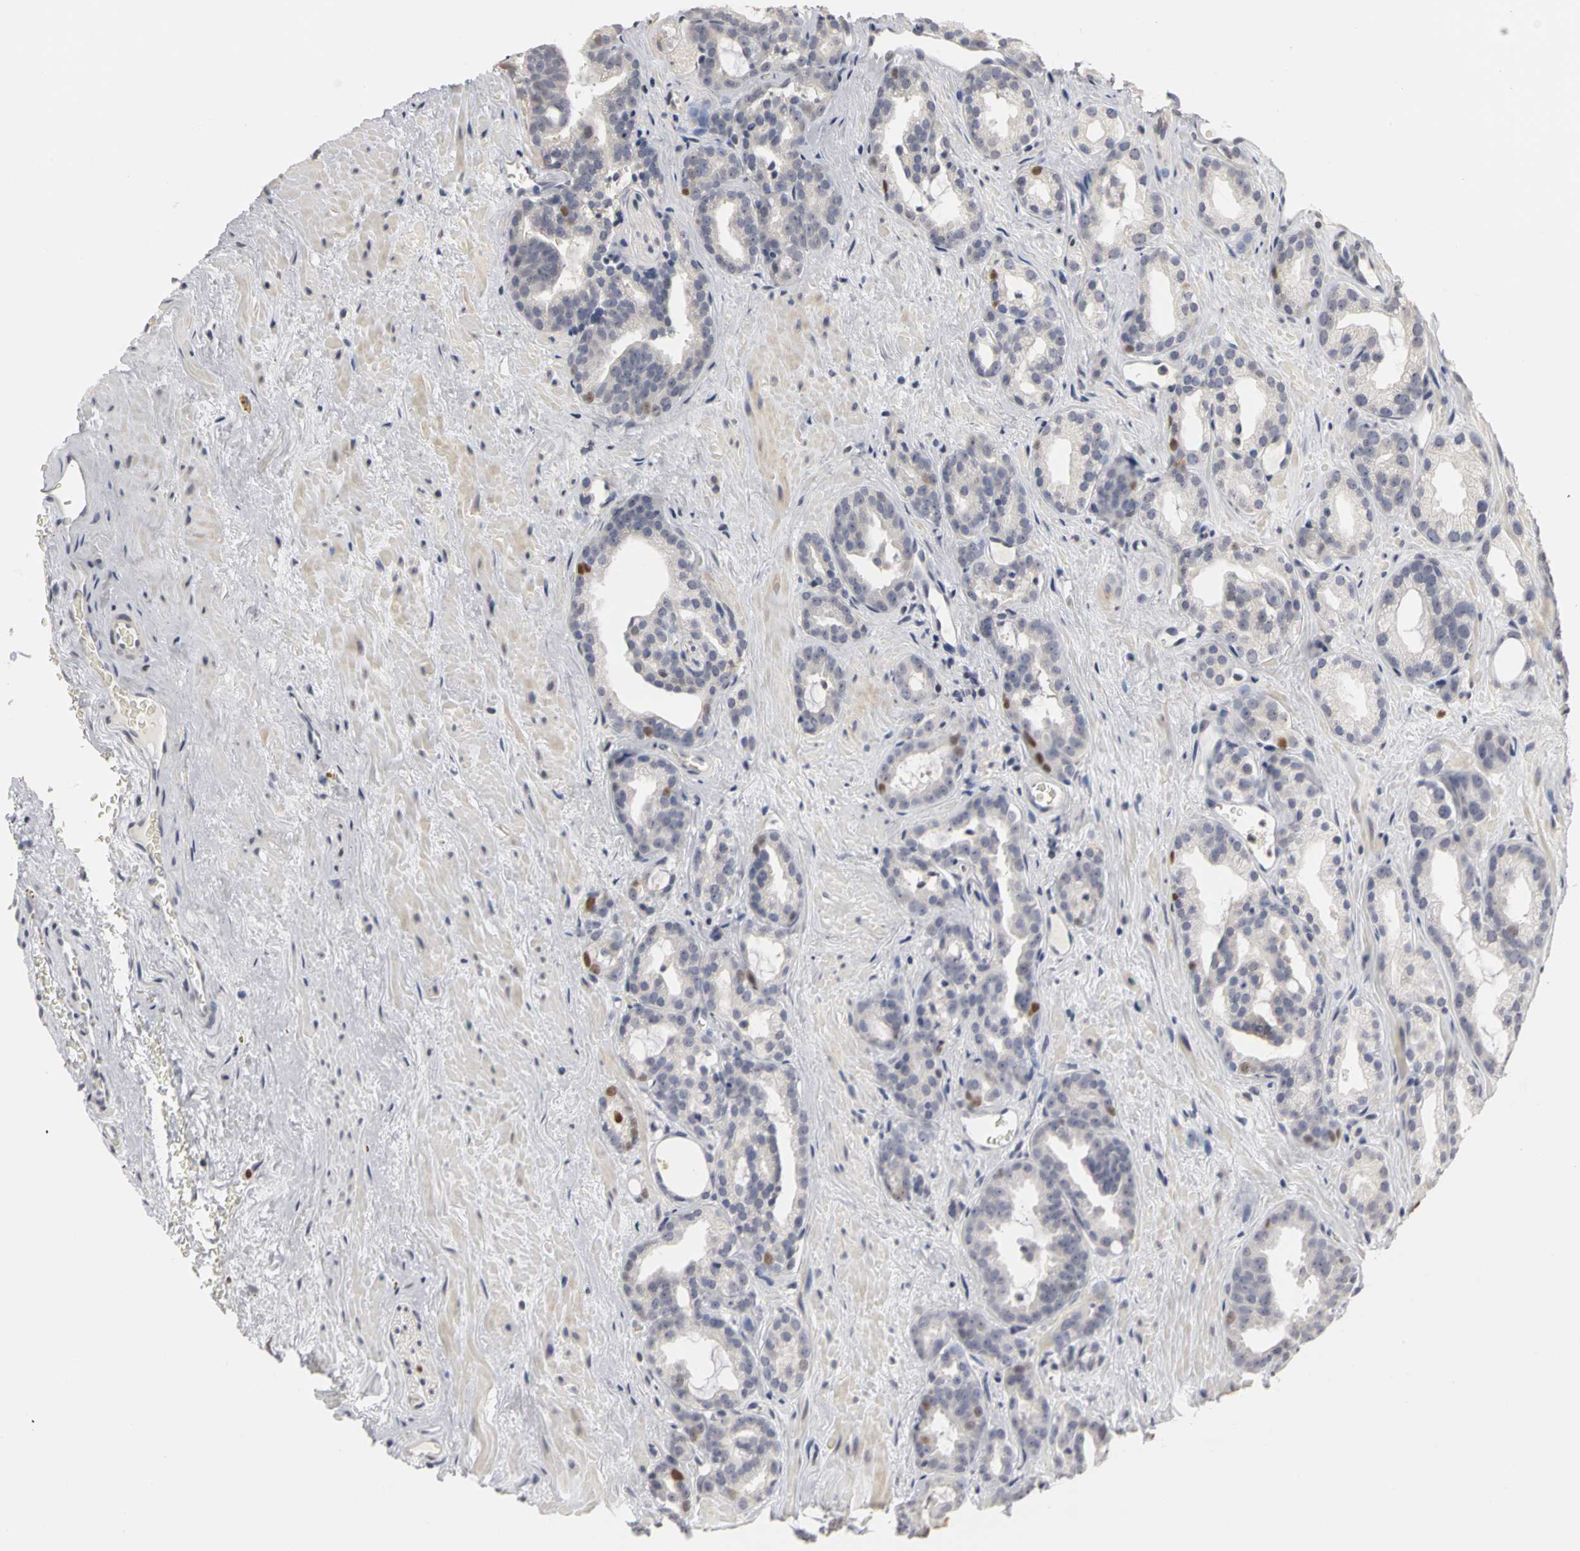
{"staining": {"intensity": "moderate", "quantity": "<25%", "location": "nuclear"}, "tissue": "prostate cancer", "cell_type": "Tumor cells", "image_type": "cancer", "snomed": [{"axis": "morphology", "description": "Adenocarcinoma, Low grade"}, {"axis": "topography", "description": "Prostate"}], "caption": "Prostate cancer (adenocarcinoma (low-grade)) was stained to show a protein in brown. There is low levels of moderate nuclear expression in approximately <25% of tumor cells.", "gene": "MCM6", "patient": {"sex": "male", "age": 63}}